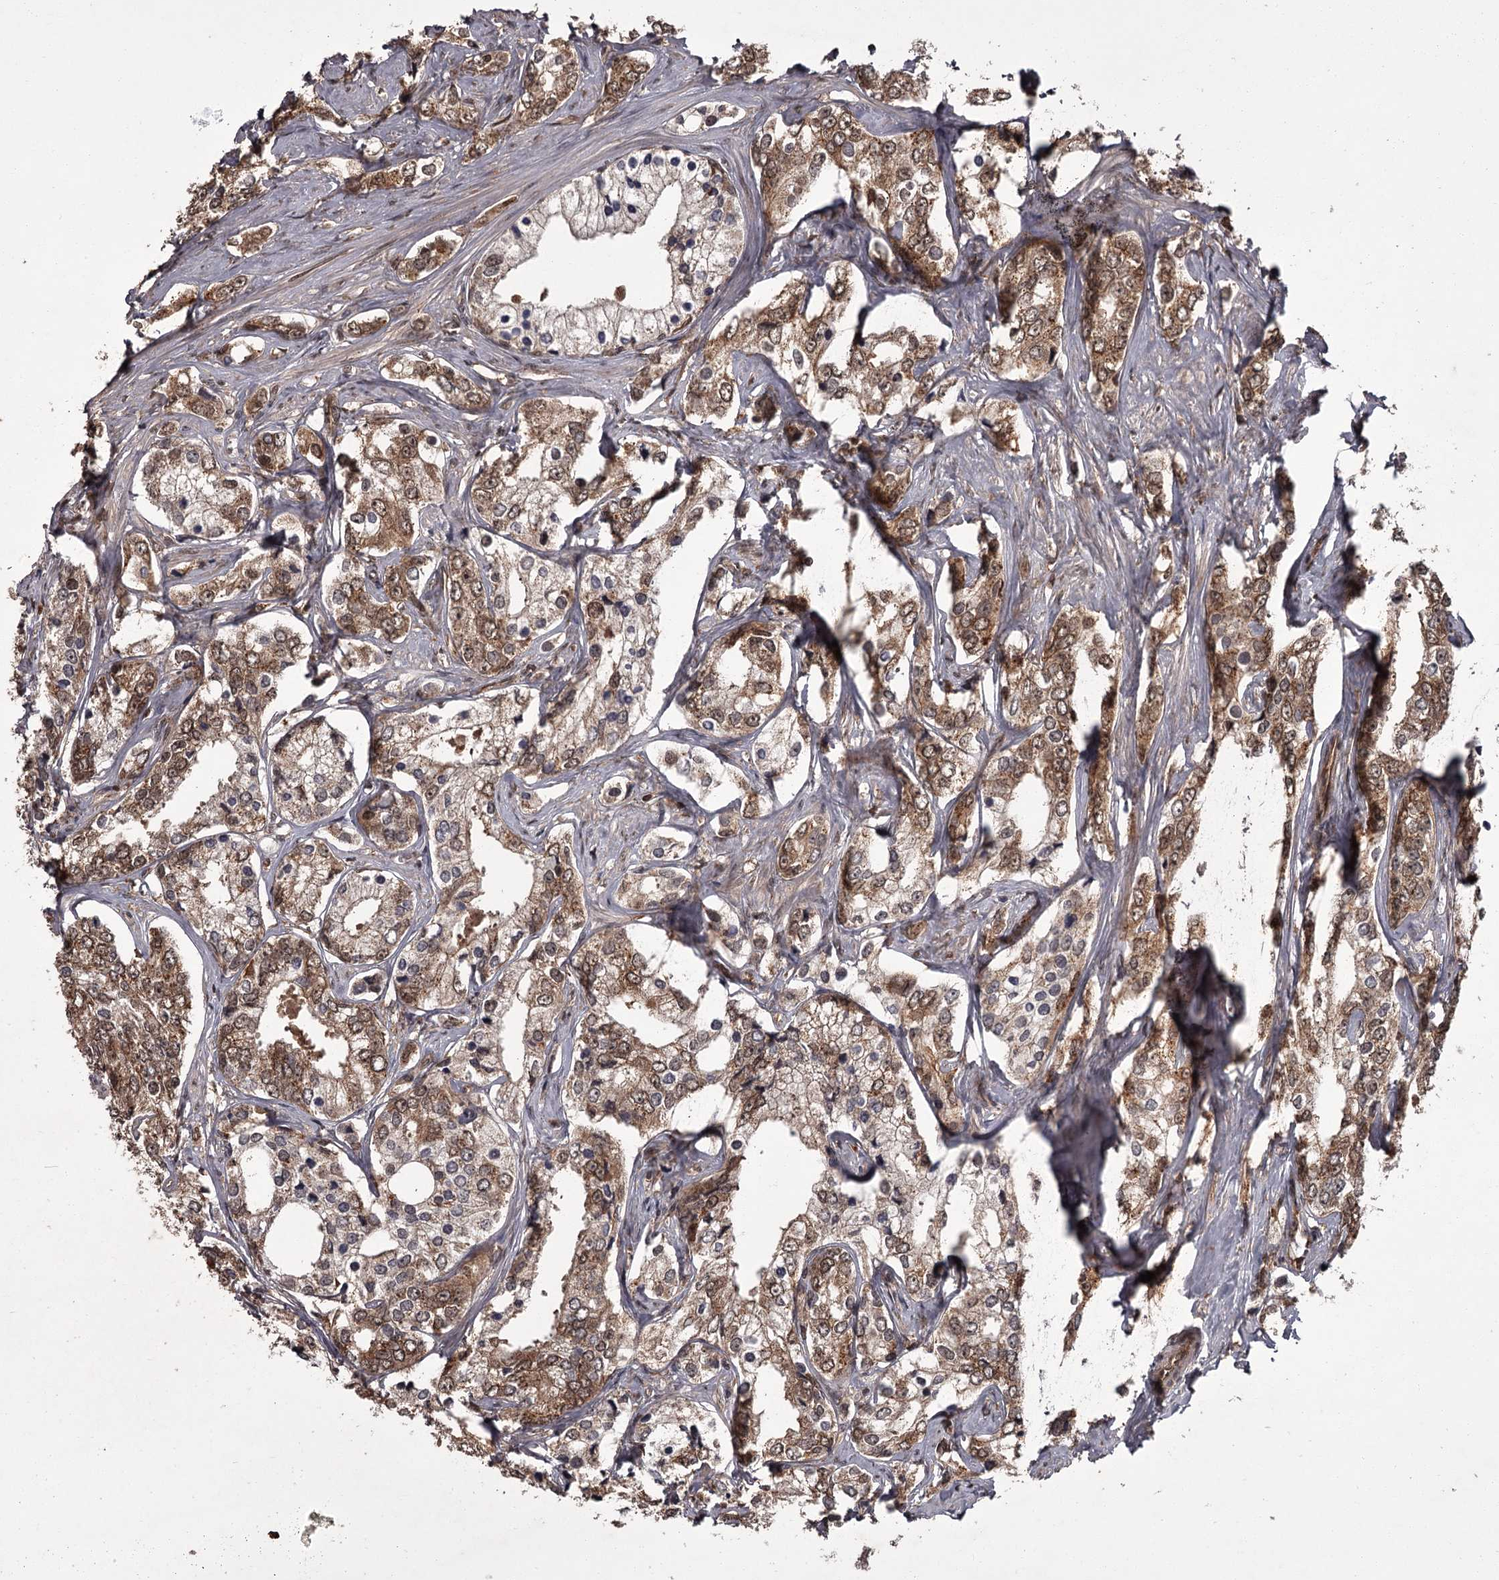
{"staining": {"intensity": "moderate", "quantity": ">75%", "location": "cytoplasmic/membranous"}, "tissue": "prostate cancer", "cell_type": "Tumor cells", "image_type": "cancer", "snomed": [{"axis": "morphology", "description": "Adenocarcinoma, High grade"}, {"axis": "topography", "description": "Prostate"}], "caption": "Prostate cancer (high-grade adenocarcinoma) tissue demonstrates moderate cytoplasmic/membranous expression in approximately >75% of tumor cells, visualized by immunohistochemistry.", "gene": "TBC1D23", "patient": {"sex": "male", "age": 66}}